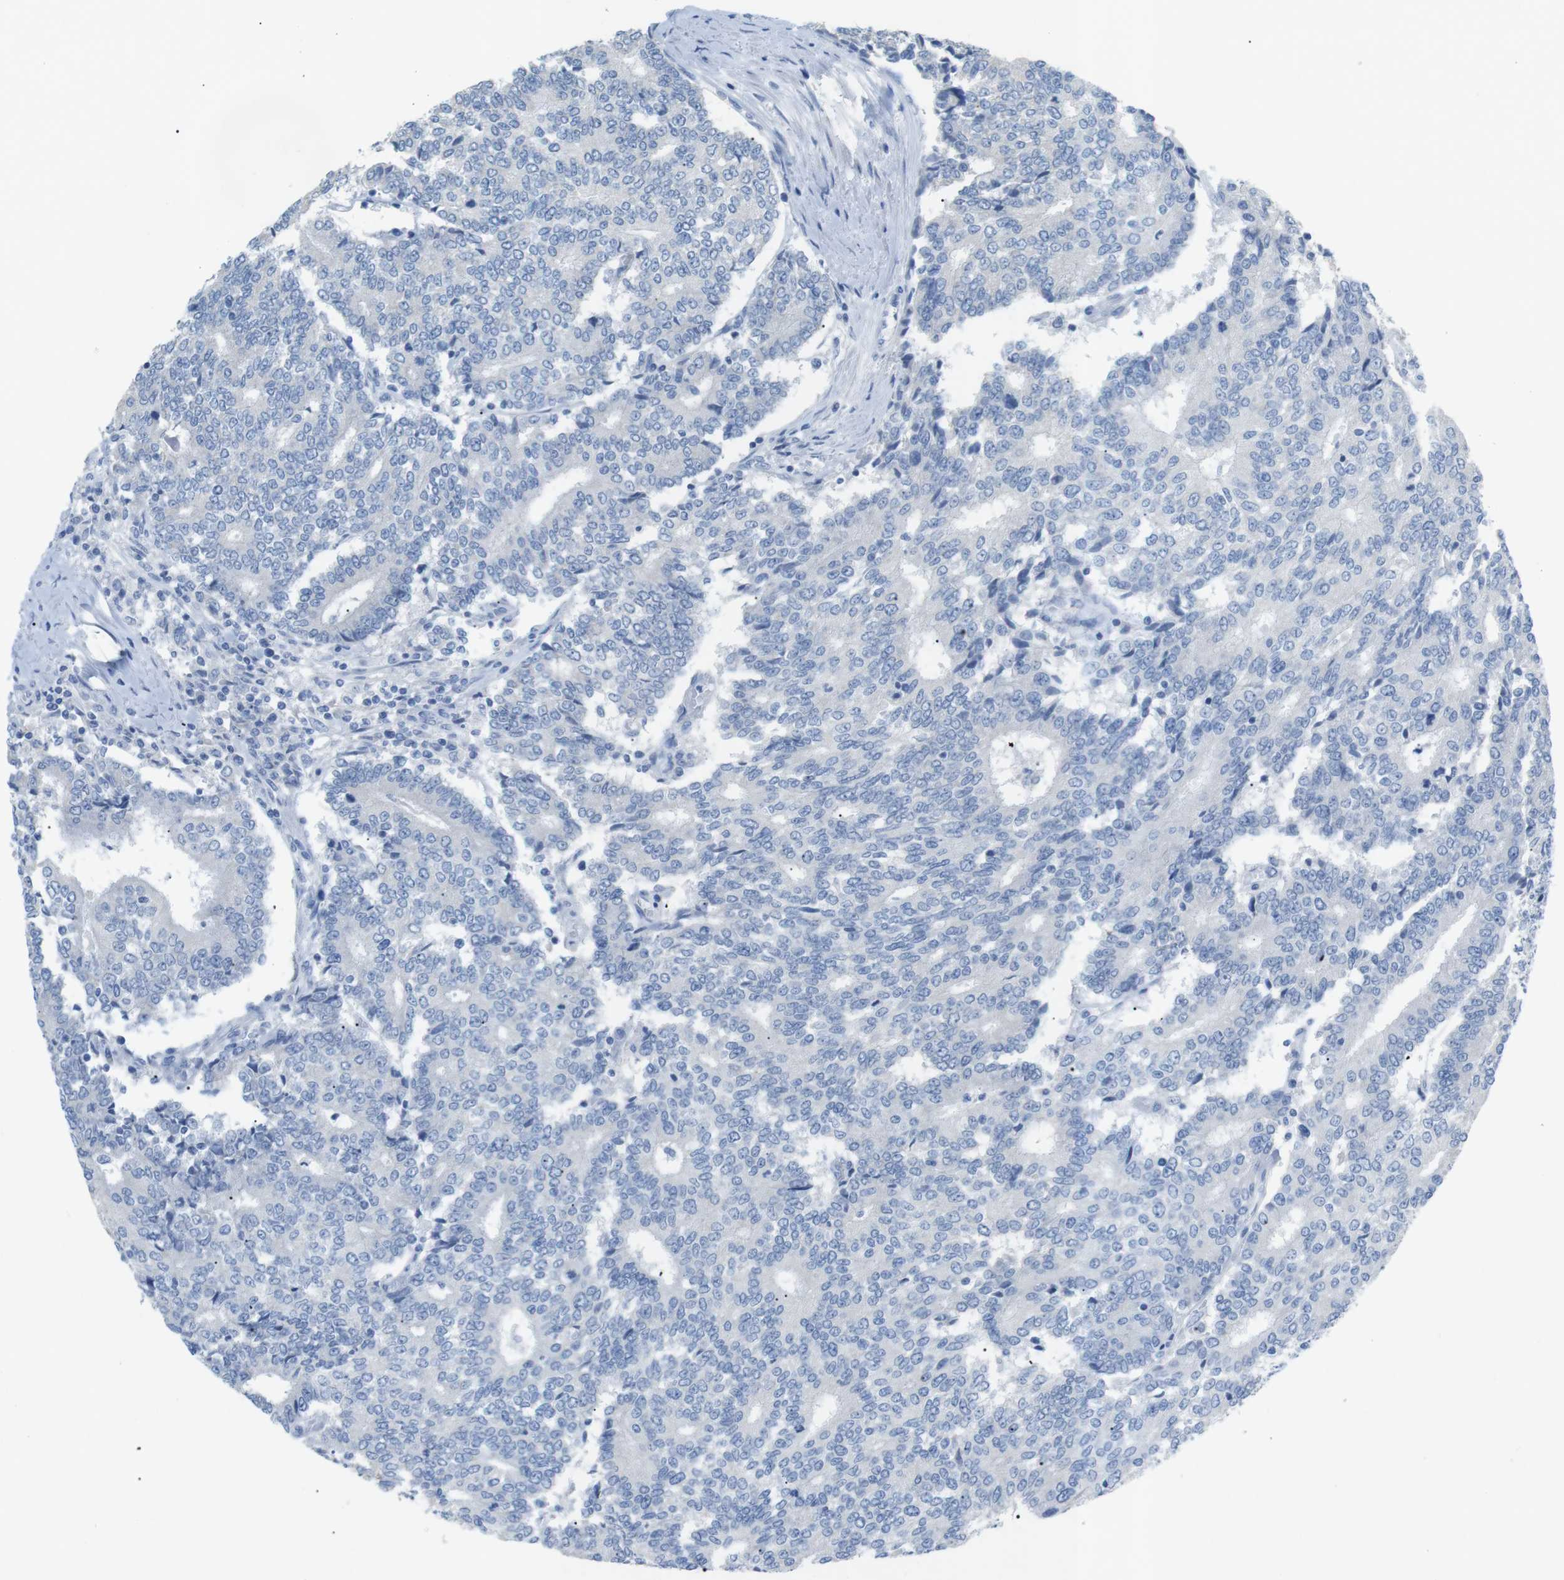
{"staining": {"intensity": "negative", "quantity": "none", "location": "none"}, "tissue": "prostate cancer", "cell_type": "Tumor cells", "image_type": "cancer", "snomed": [{"axis": "morphology", "description": "Normal tissue, NOS"}, {"axis": "morphology", "description": "Adenocarcinoma, High grade"}, {"axis": "topography", "description": "Prostate"}, {"axis": "topography", "description": "Seminal veicle"}], "caption": "Tumor cells show no significant protein expression in prostate adenocarcinoma (high-grade). The staining was performed using DAB (3,3'-diaminobenzidine) to visualize the protein expression in brown, while the nuclei were stained in blue with hematoxylin (Magnification: 20x).", "gene": "SALL4", "patient": {"sex": "male", "age": 55}}